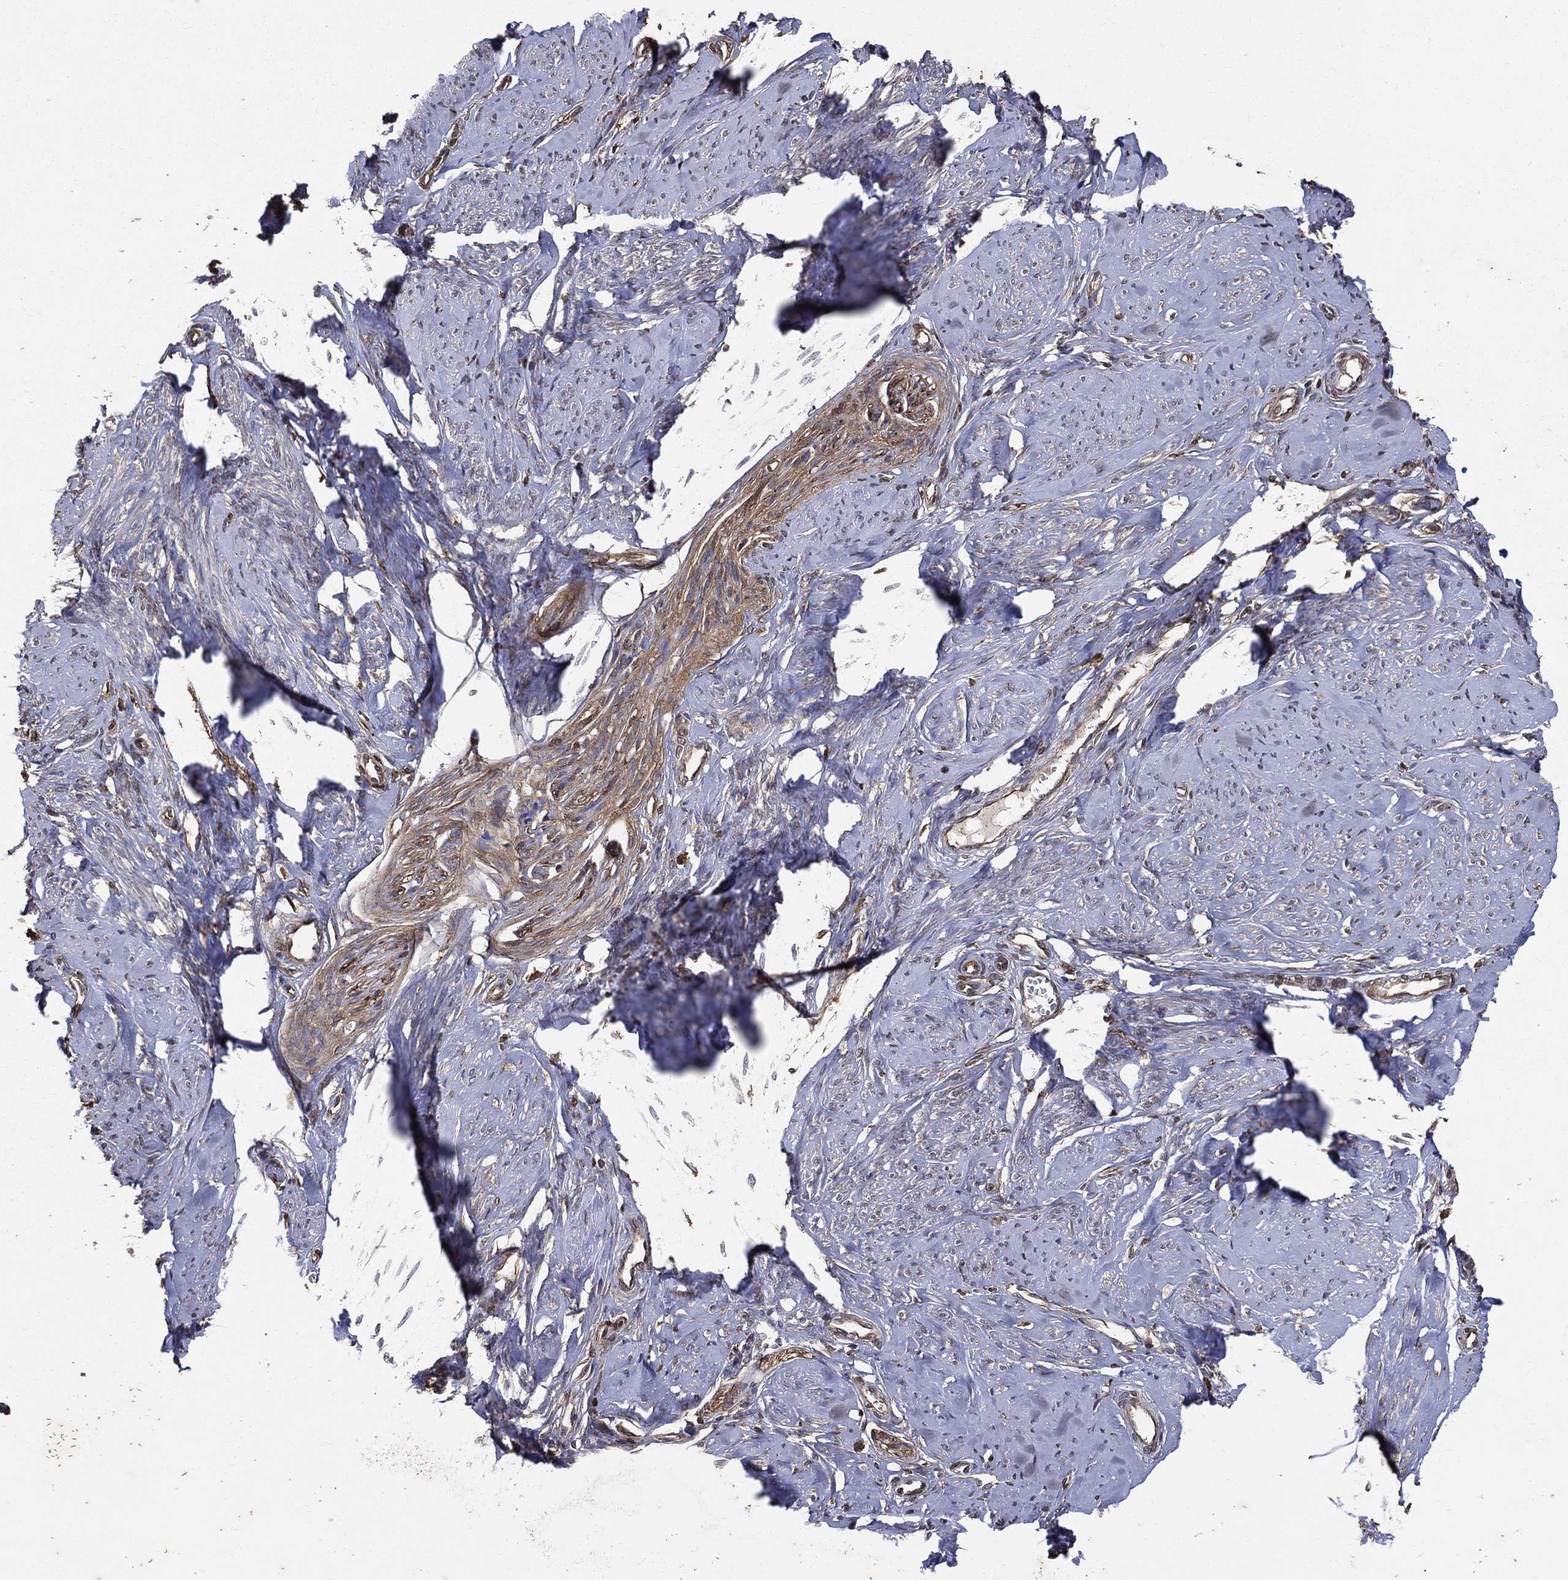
{"staining": {"intensity": "negative", "quantity": "none", "location": "none"}, "tissue": "smooth muscle", "cell_type": "Smooth muscle cells", "image_type": "normal", "snomed": [{"axis": "morphology", "description": "Normal tissue, NOS"}, {"axis": "topography", "description": "Smooth muscle"}], "caption": "Immunohistochemical staining of normal smooth muscle displays no significant expression in smooth muscle cells.", "gene": "DPYSL2", "patient": {"sex": "female", "age": 48}}